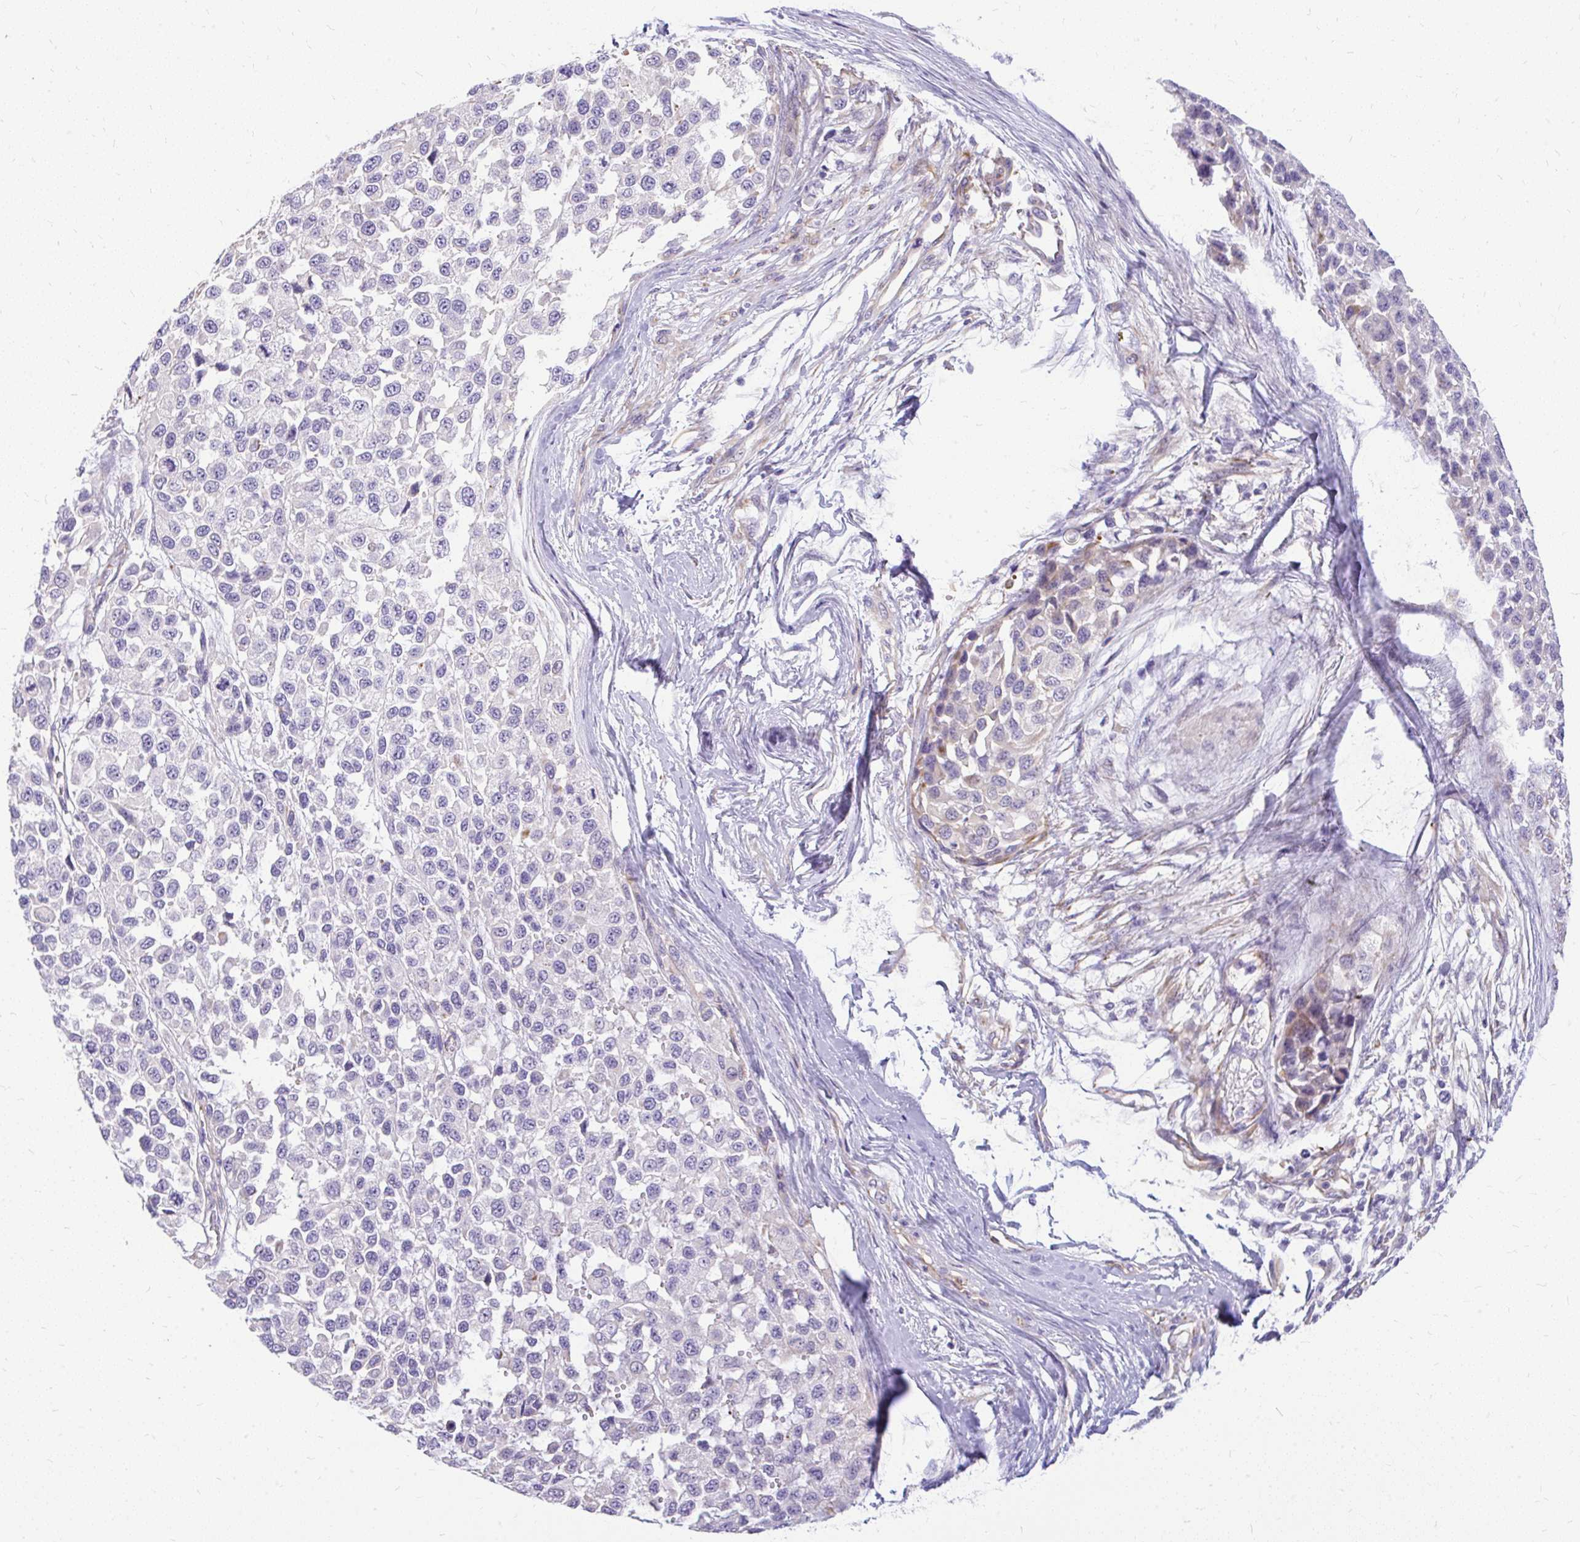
{"staining": {"intensity": "negative", "quantity": "none", "location": "none"}, "tissue": "melanoma", "cell_type": "Tumor cells", "image_type": "cancer", "snomed": [{"axis": "morphology", "description": "Malignant melanoma, NOS"}, {"axis": "topography", "description": "Skin"}], "caption": "Protein analysis of melanoma demonstrates no significant positivity in tumor cells.", "gene": "FAM83C", "patient": {"sex": "male", "age": 62}}